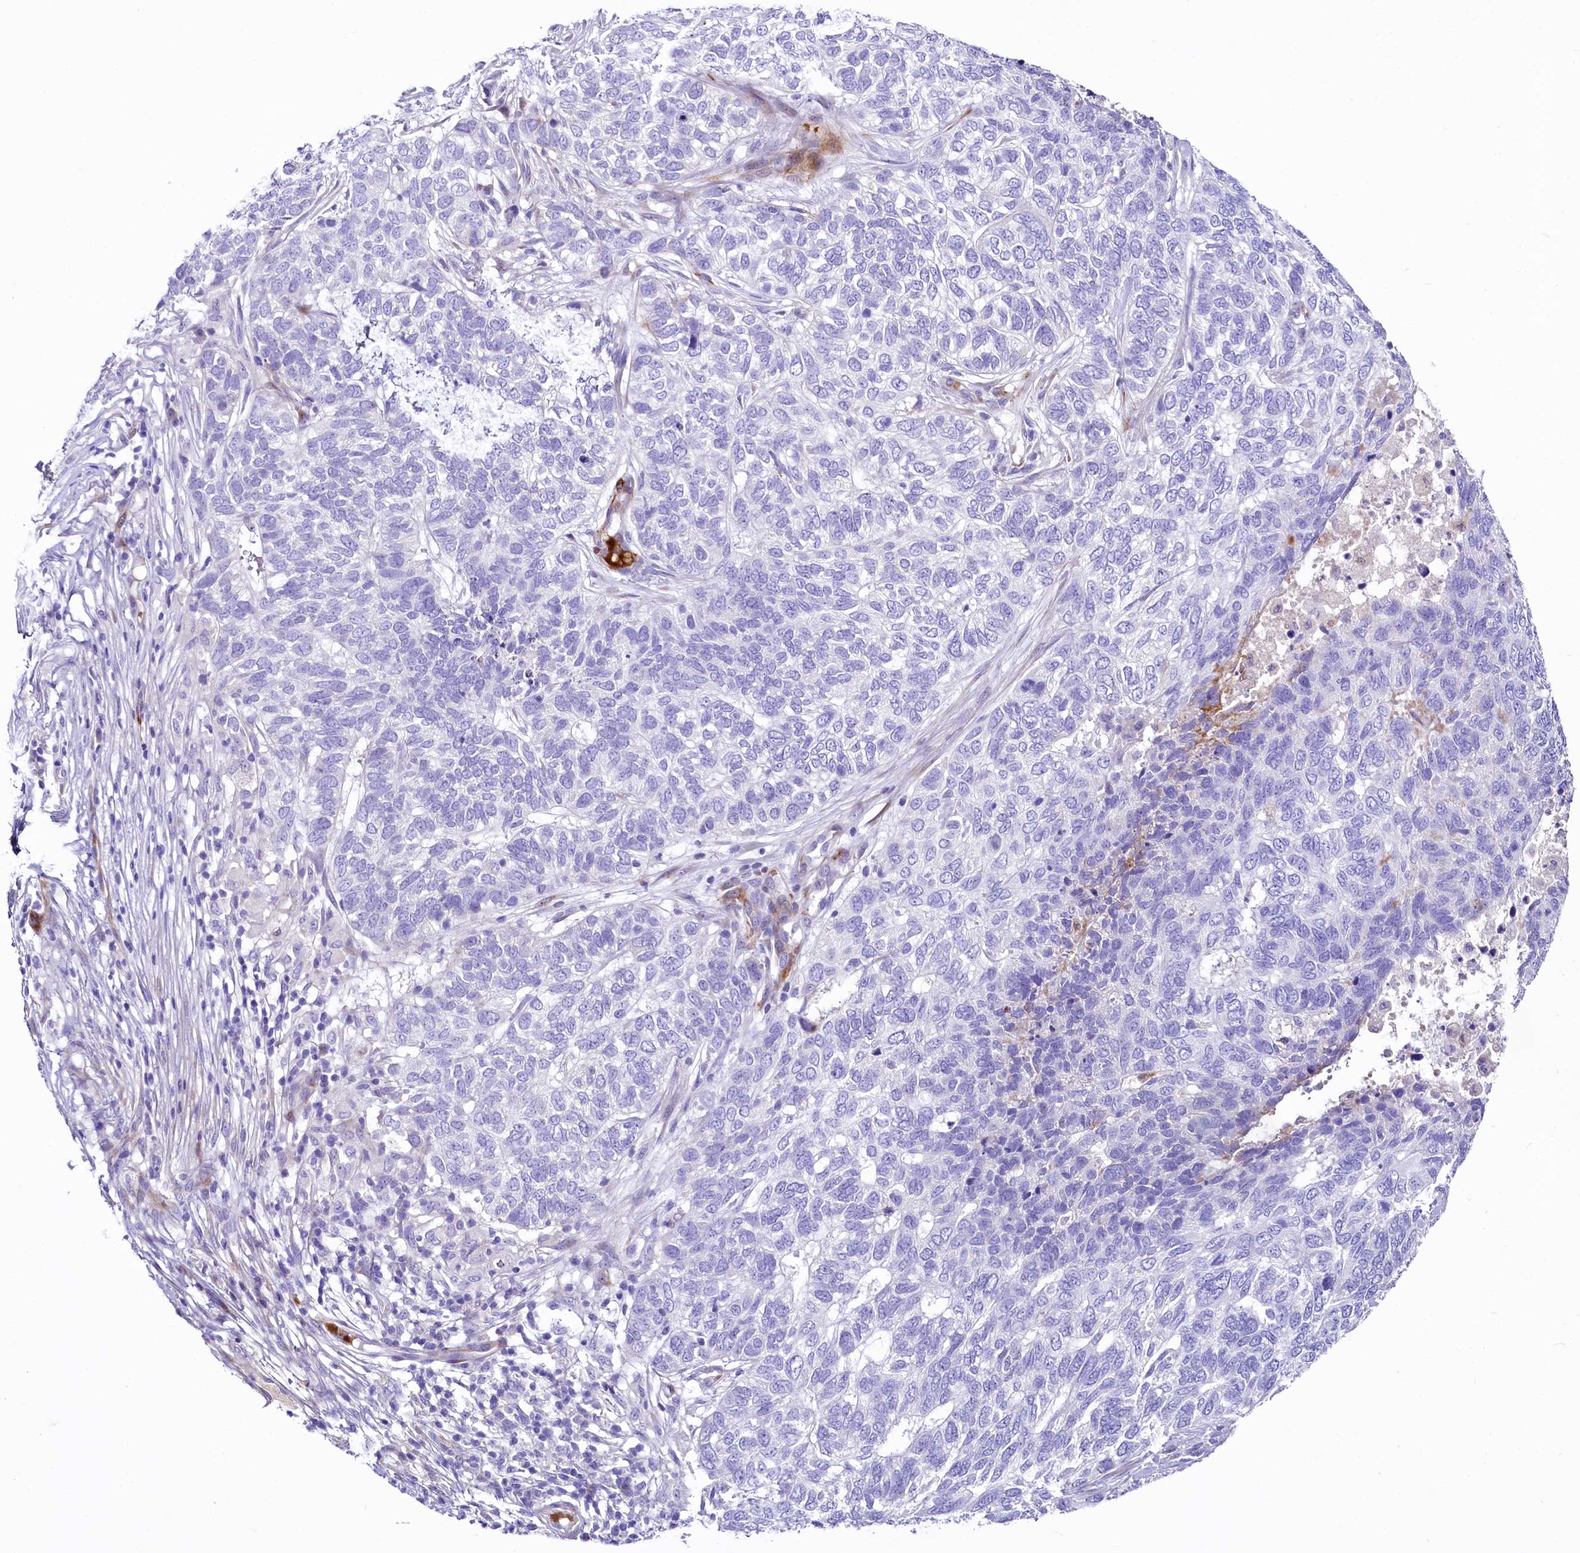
{"staining": {"intensity": "negative", "quantity": "none", "location": "none"}, "tissue": "skin cancer", "cell_type": "Tumor cells", "image_type": "cancer", "snomed": [{"axis": "morphology", "description": "Basal cell carcinoma"}, {"axis": "topography", "description": "Skin"}], "caption": "High power microscopy histopathology image of an immunohistochemistry (IHC) micrograph of skin cancer, revealing no significant staining in tumor cells.", "gene": "SH3TC2", "patient": {"sex": "female", "age": 65}}